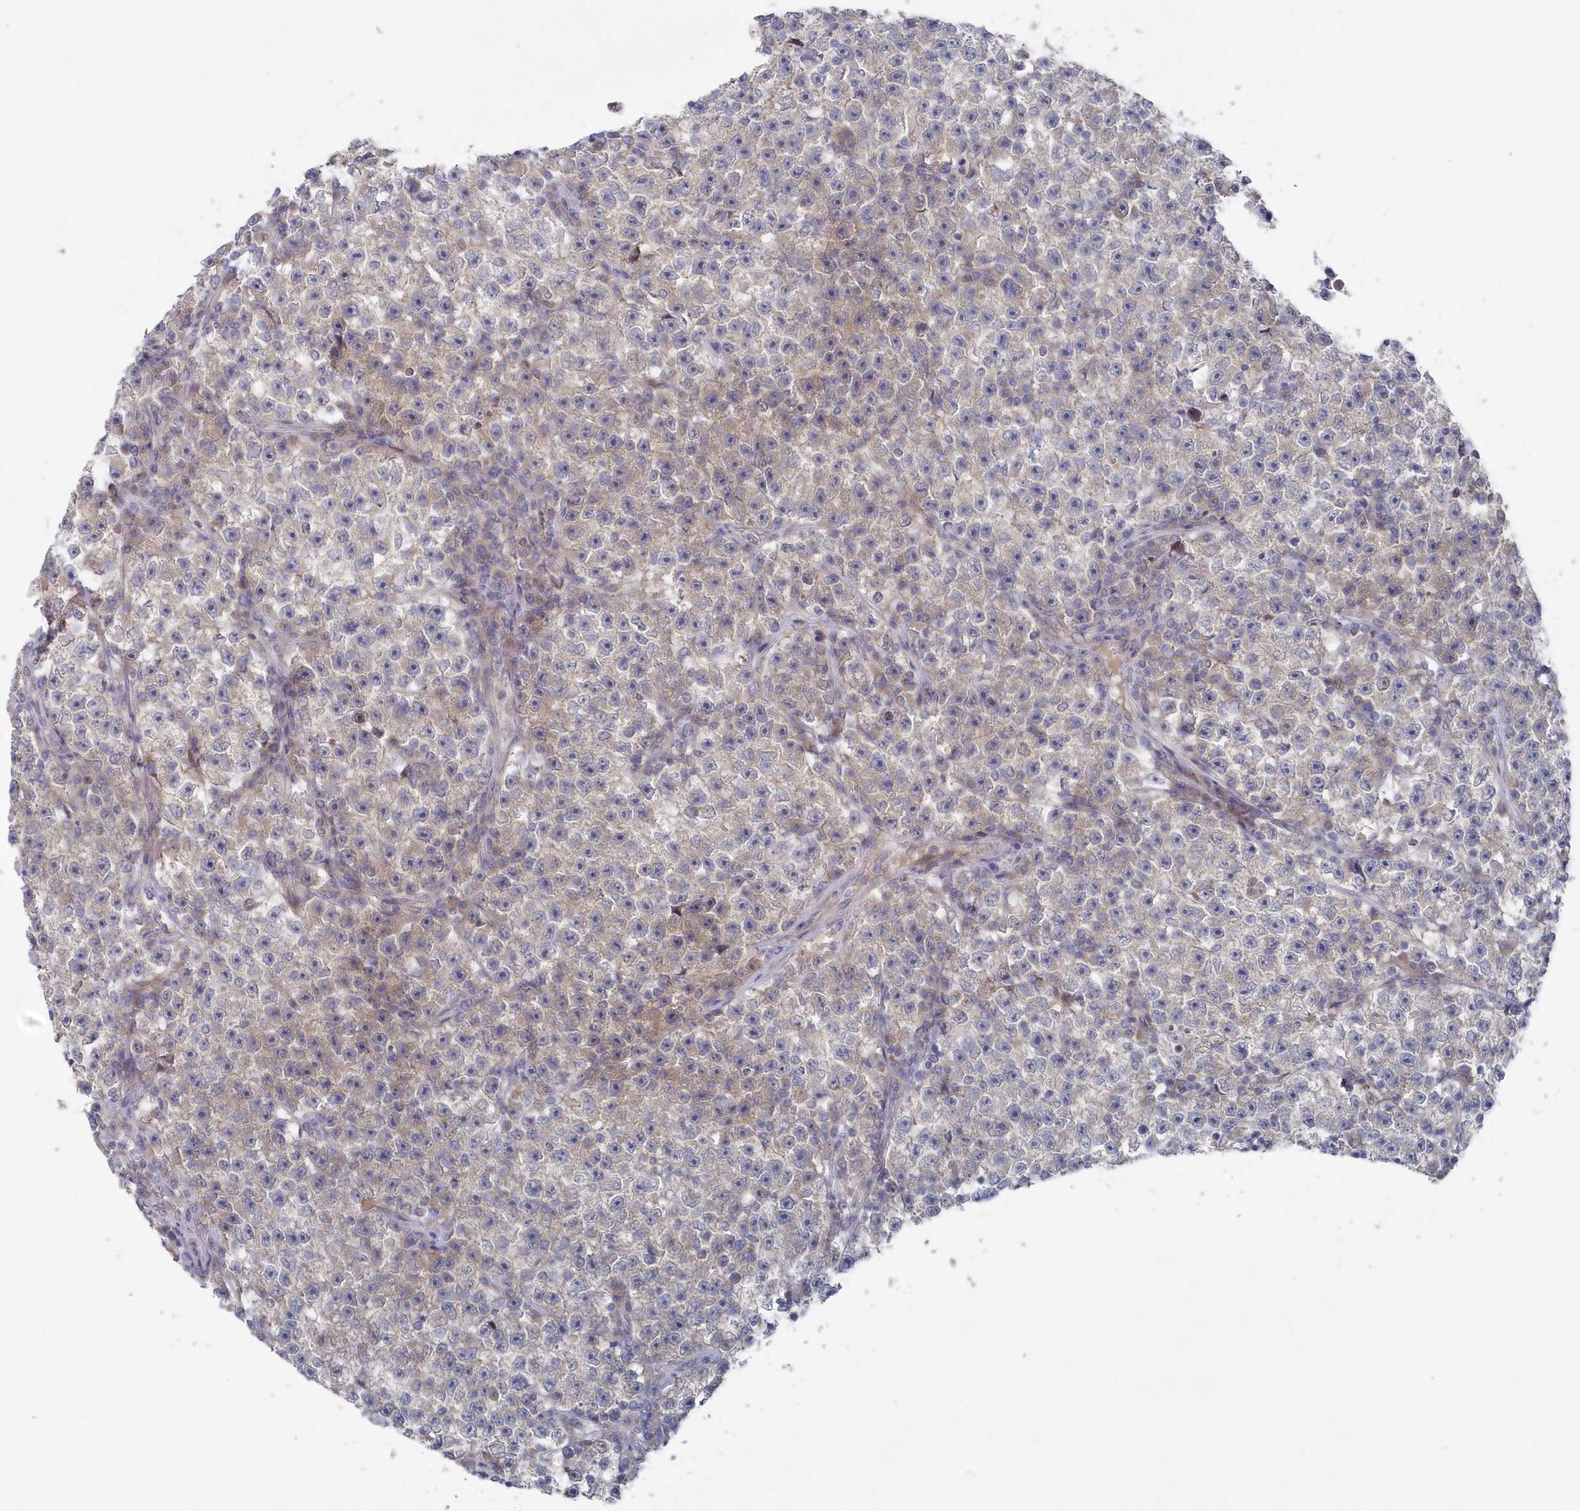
{"staining": {"intensity": "negative", "quantity": "none", "location": "none"}, "tissue": "testis cancer", "cell_type": "Tumor cells", "image_type": "cancer", "snomed": [{"axis": "morphology", "description": "Seminoma, NOS"}, {"axis": "topography", "description": "Testis"}], "caption": "Immunohistochemical staining of human testis cancer (seminoma) exhibits no significant expression in tumor cells.", "gene": "KIAA1586", "patient": {"sex": "male", "age": 22}}